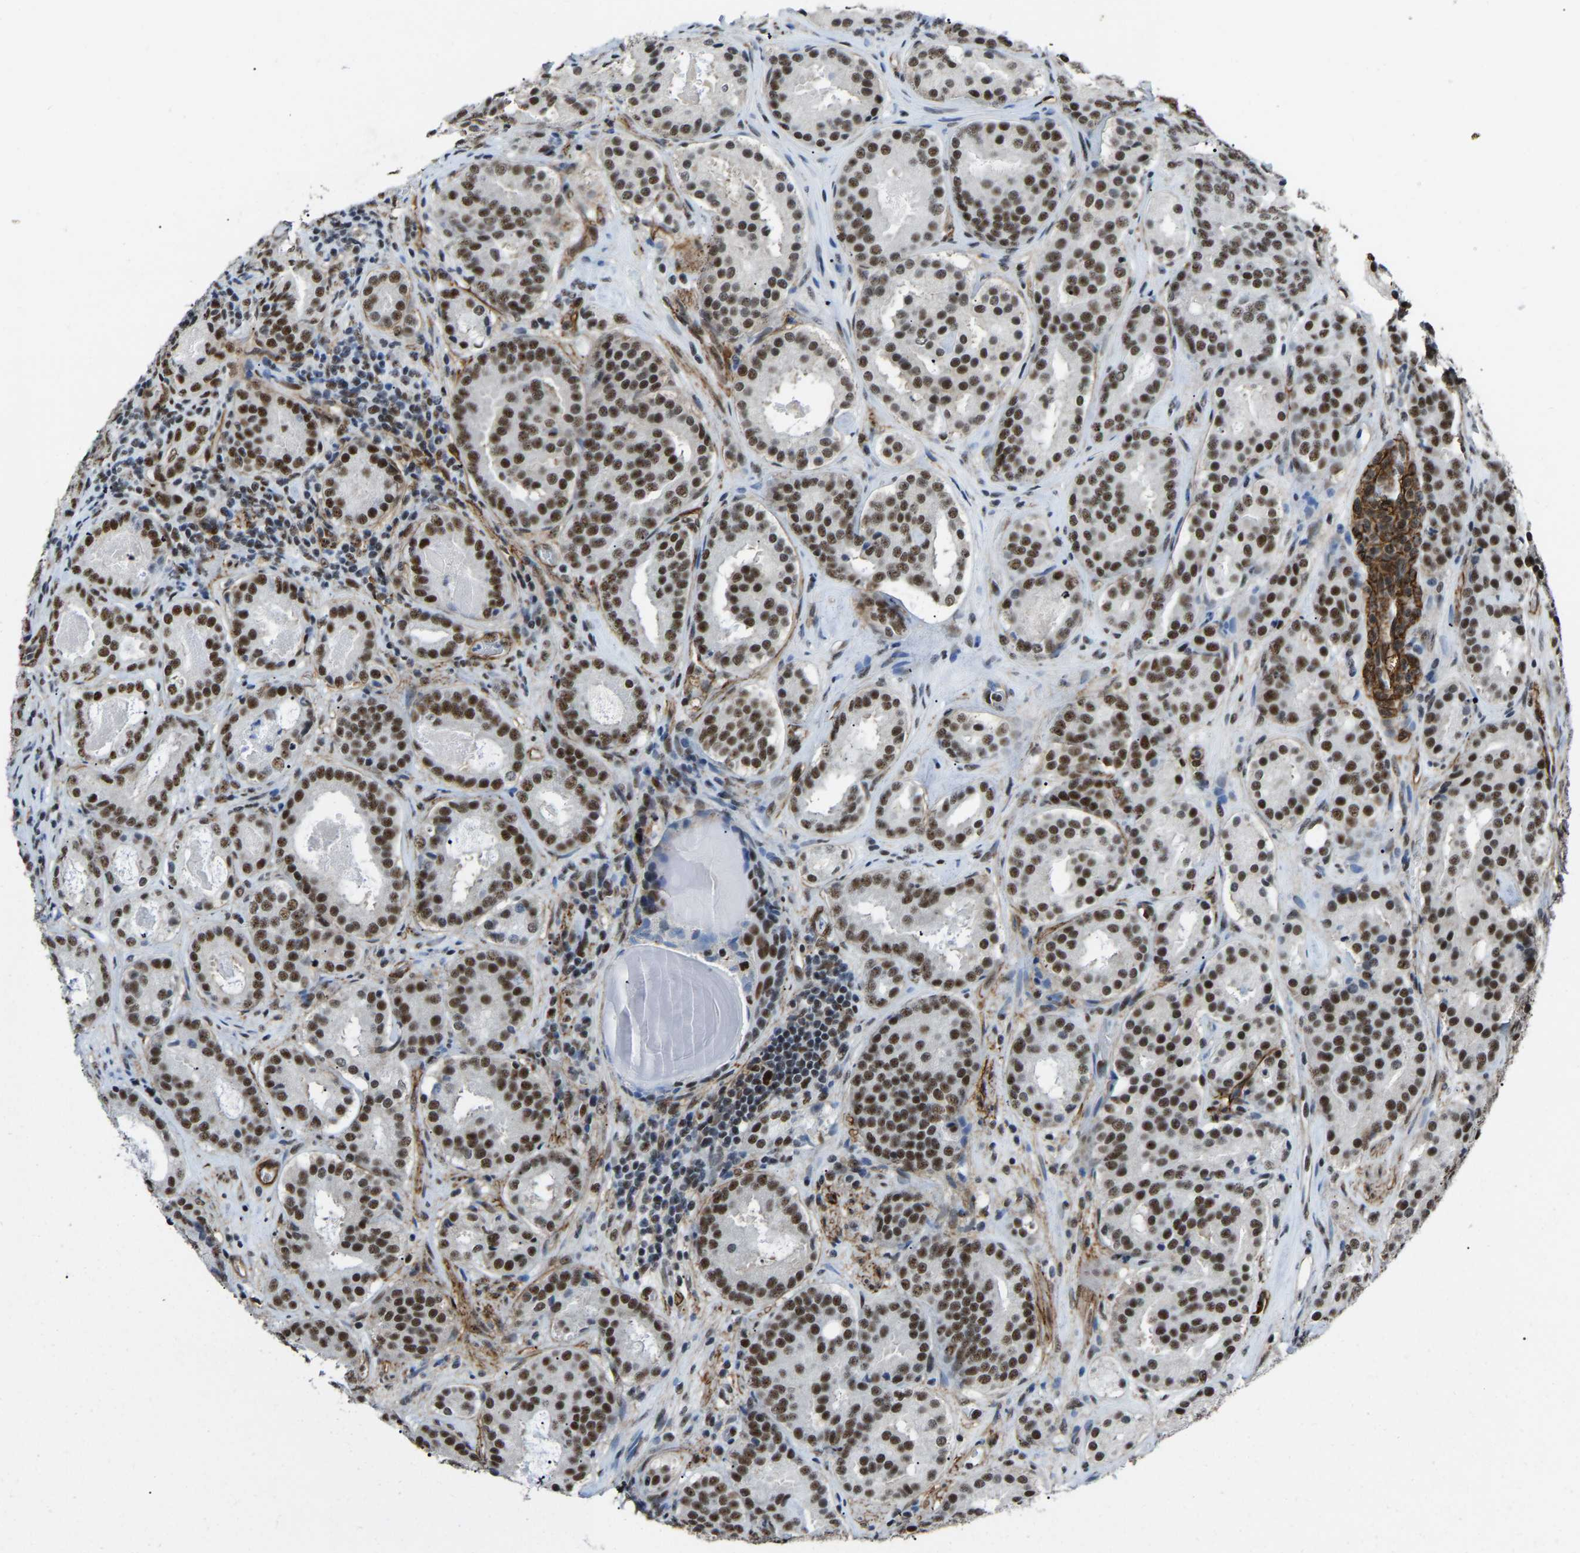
{"staining": {"intensity": "strong", "quantity": ">75%", "location": "nuclear"}, "tissue": "prostate cancer", "cell_type": "Tumor cells", "image_type": "cancer", "snomed": [{"axis": "morphology", "description": "Adenocarcinoma, Low grade"}, {"axis": "topography", "description": "Prostate"}], "caption": "High-power microscopy captured an immunohistochemistry micrograph of prostate adenocarcinoma (low-grade), revealing strong nuclear staining in approximately >75% of tumor cells.", "gene": "DDX5", "patient": {"sex": "male", "age": 69}}